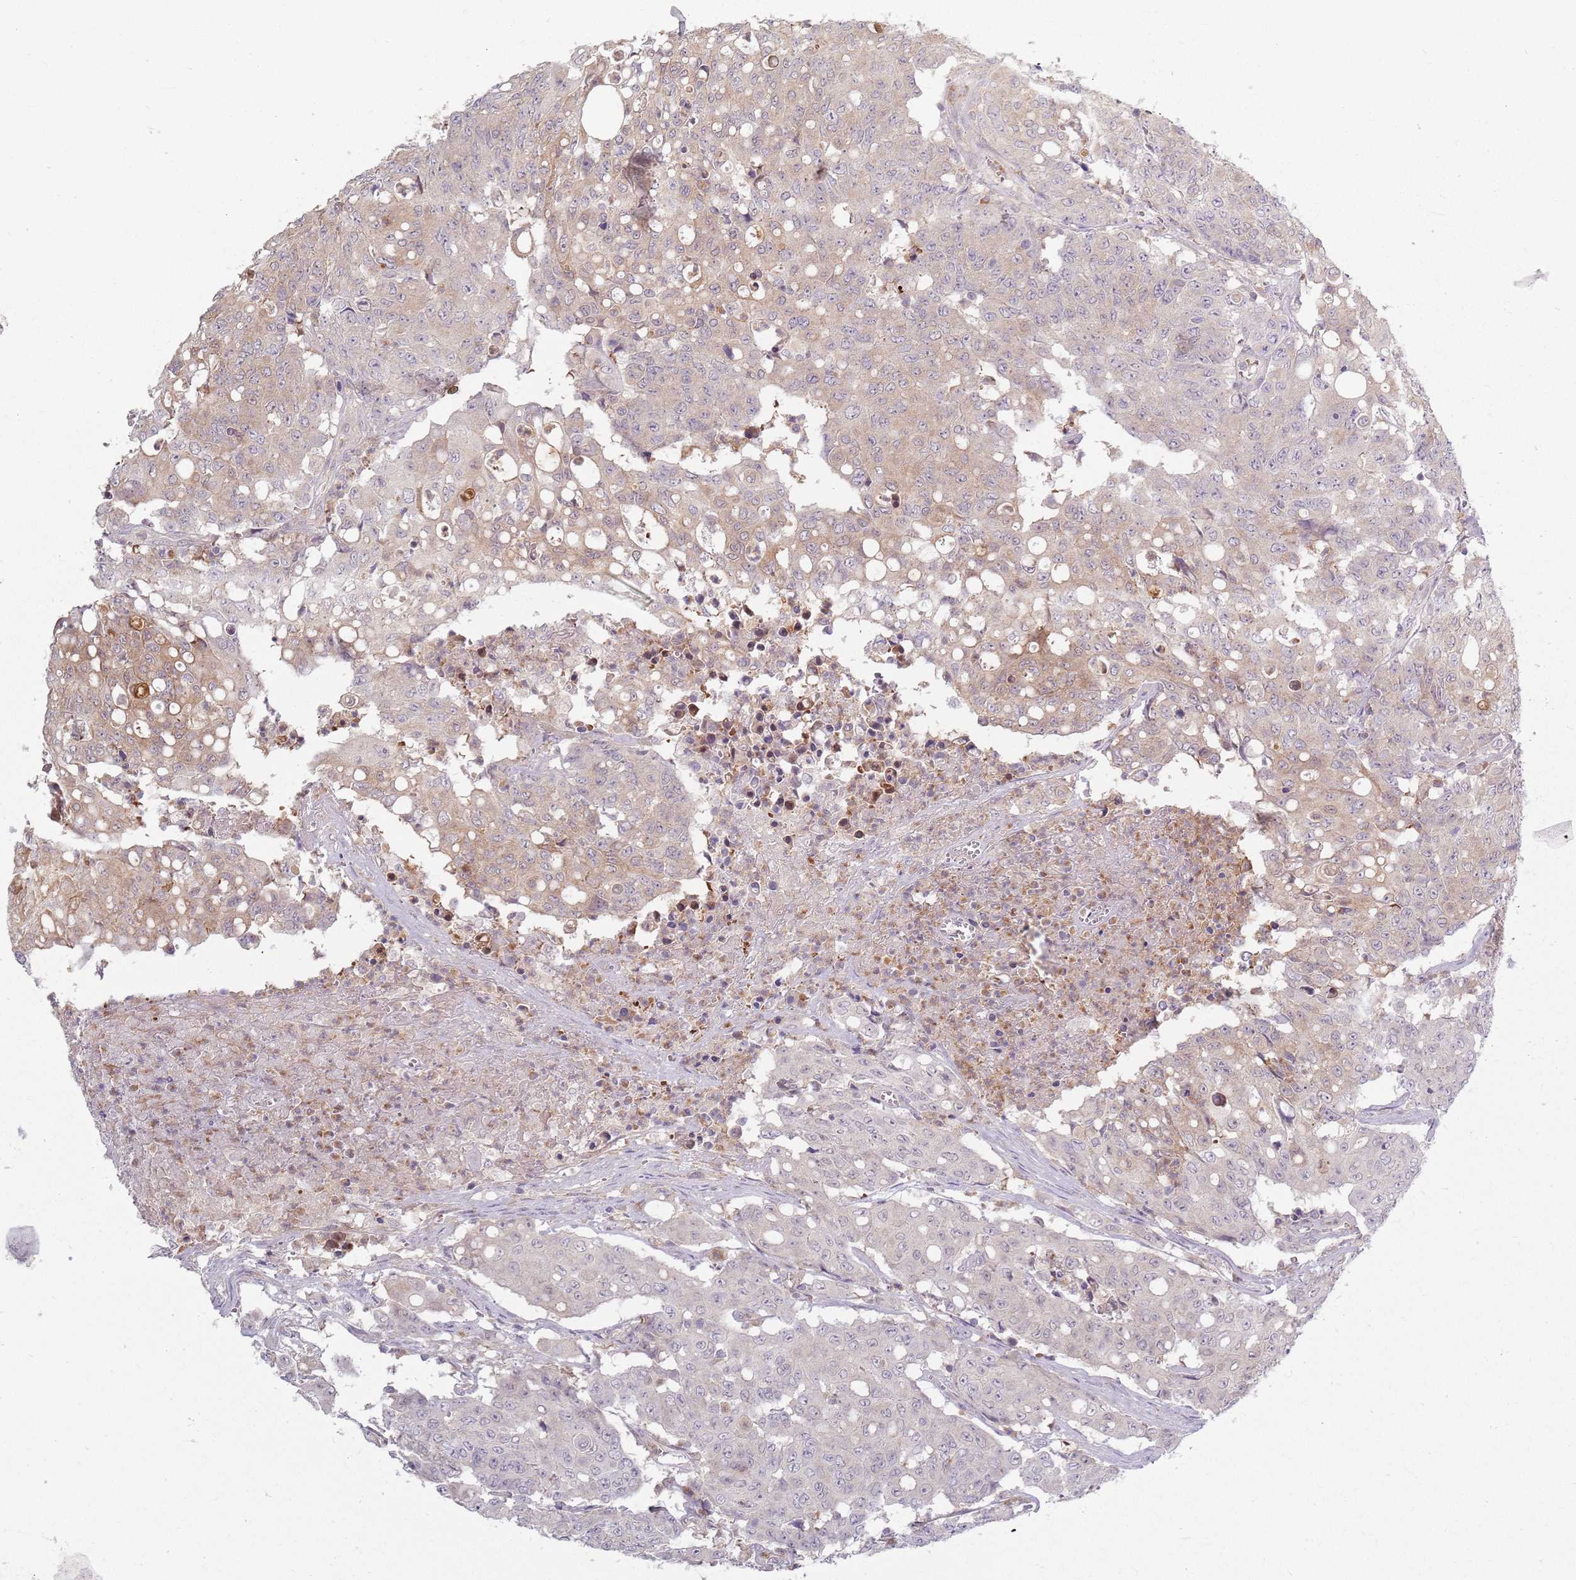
{"staining": {"intensity": "weak", "quantity": "<25%", "location": "cytoplasmic/membranous"}, "tissue": "colorectal cancer", "cell_type": "Tumor cells", "image_type": "cancer", "snomed": [{"axis": "morphology", "description": "Adenocarcinoma, NOS"}, {"axis": "topography", "description": "Colon"}], "caption": "Immunohistochemistry histopathology image of neoplastic tissue: adenocarcinoma (colorectal) stained with DAB displays no significant protein positivity in tumor cells. (DAB (3,3'-diaminobenzidine) immunohistochemistry, high magnification).", "gene": "ZDHHC2", "patient": {"sex": "male", "age": 51}}